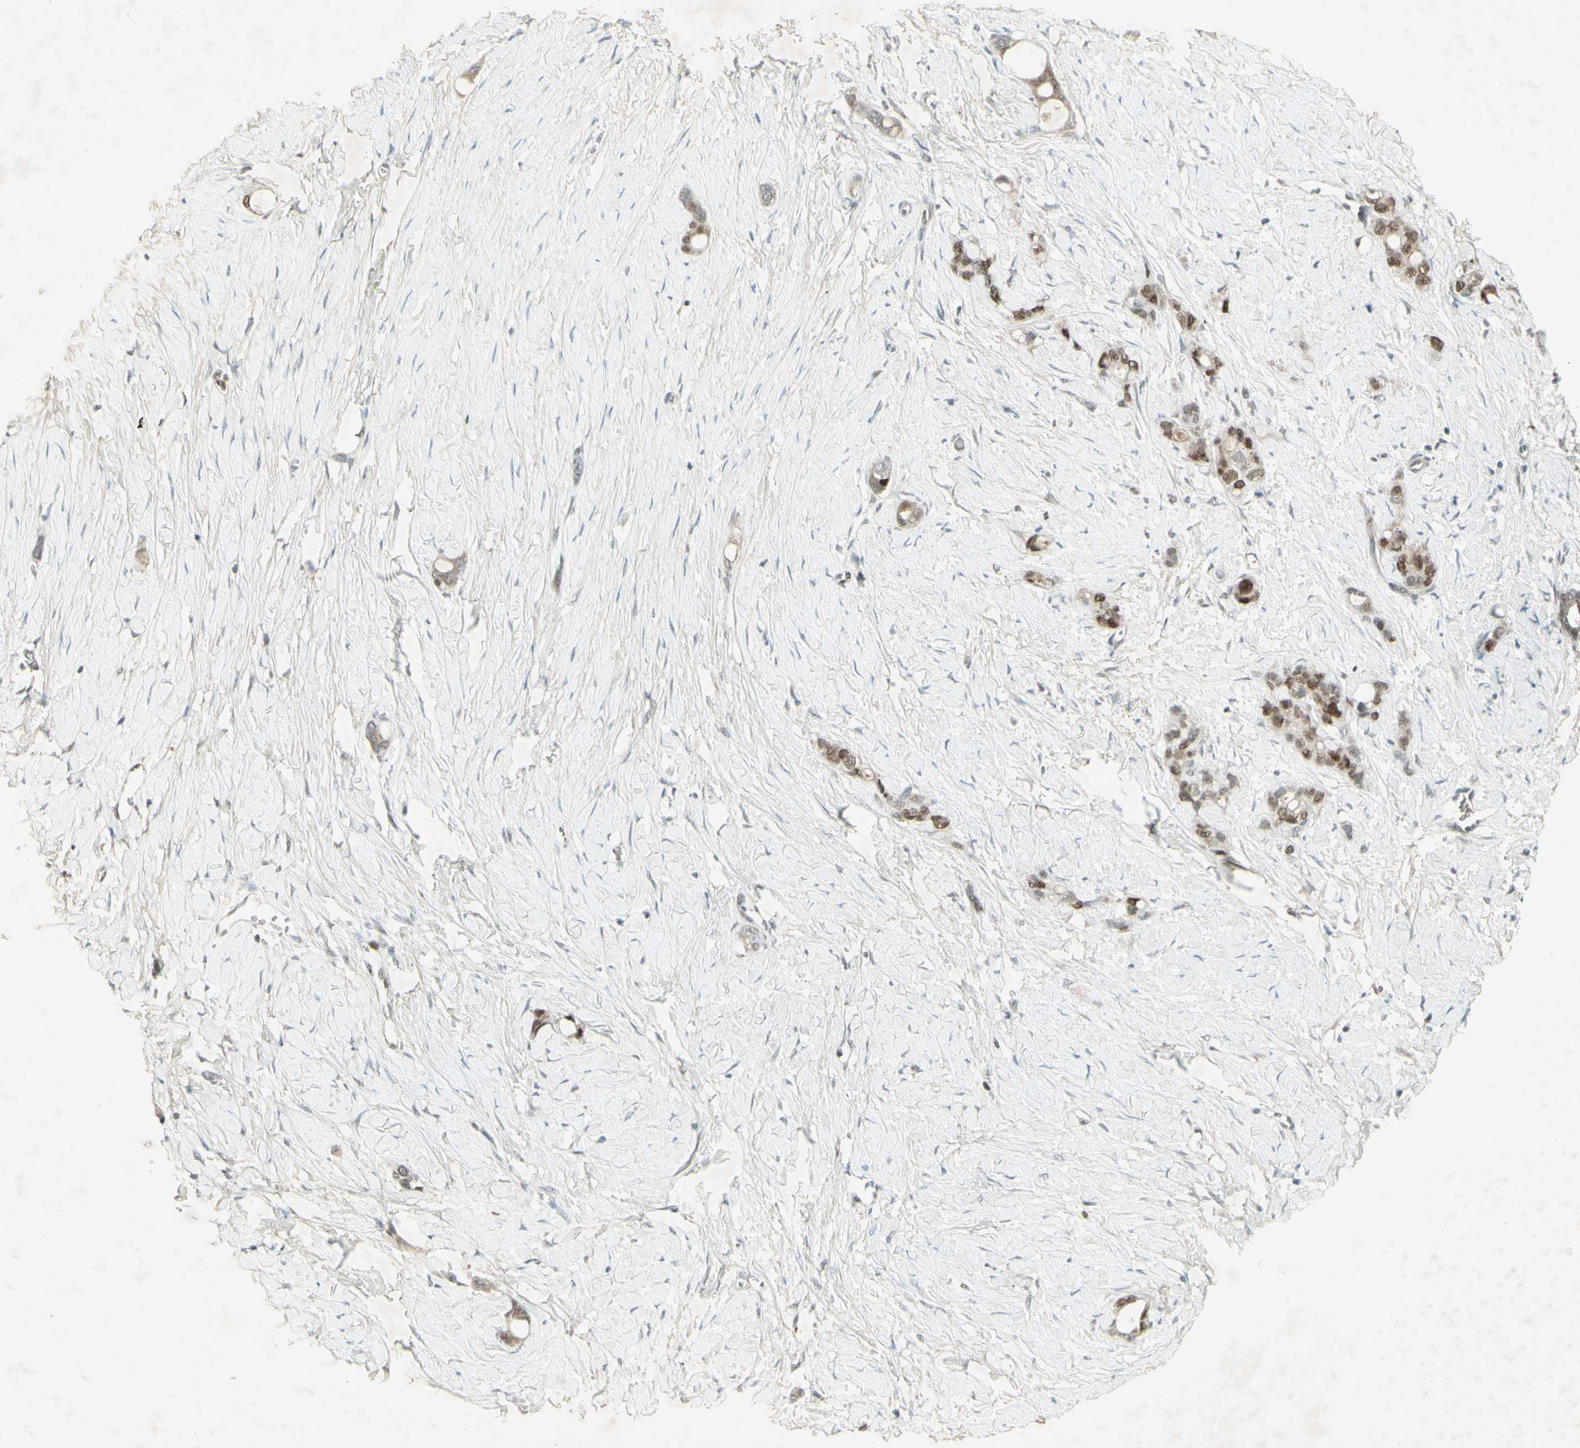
{"staining": {"intensity": "moderate", "quantity": ">75%", "location": "nuclear"}, "tissue": "stomach cancer", "cell_type": "Tumor cells", "image_type": "cancer", "snomed": [{"axis": "morphology", "description": "Adenocarcinoma, NOS"}, {"axis": "topography", "description": "Stomach"}], "caption": "This micrograph shows immunohistochemistry (IHC) staining of stomach cancer, with medium moderate nuclear positivity in approximately >75% of tumor cells.", "gene": "MSH6", "patient": {"sex": "female", "age": 75}}